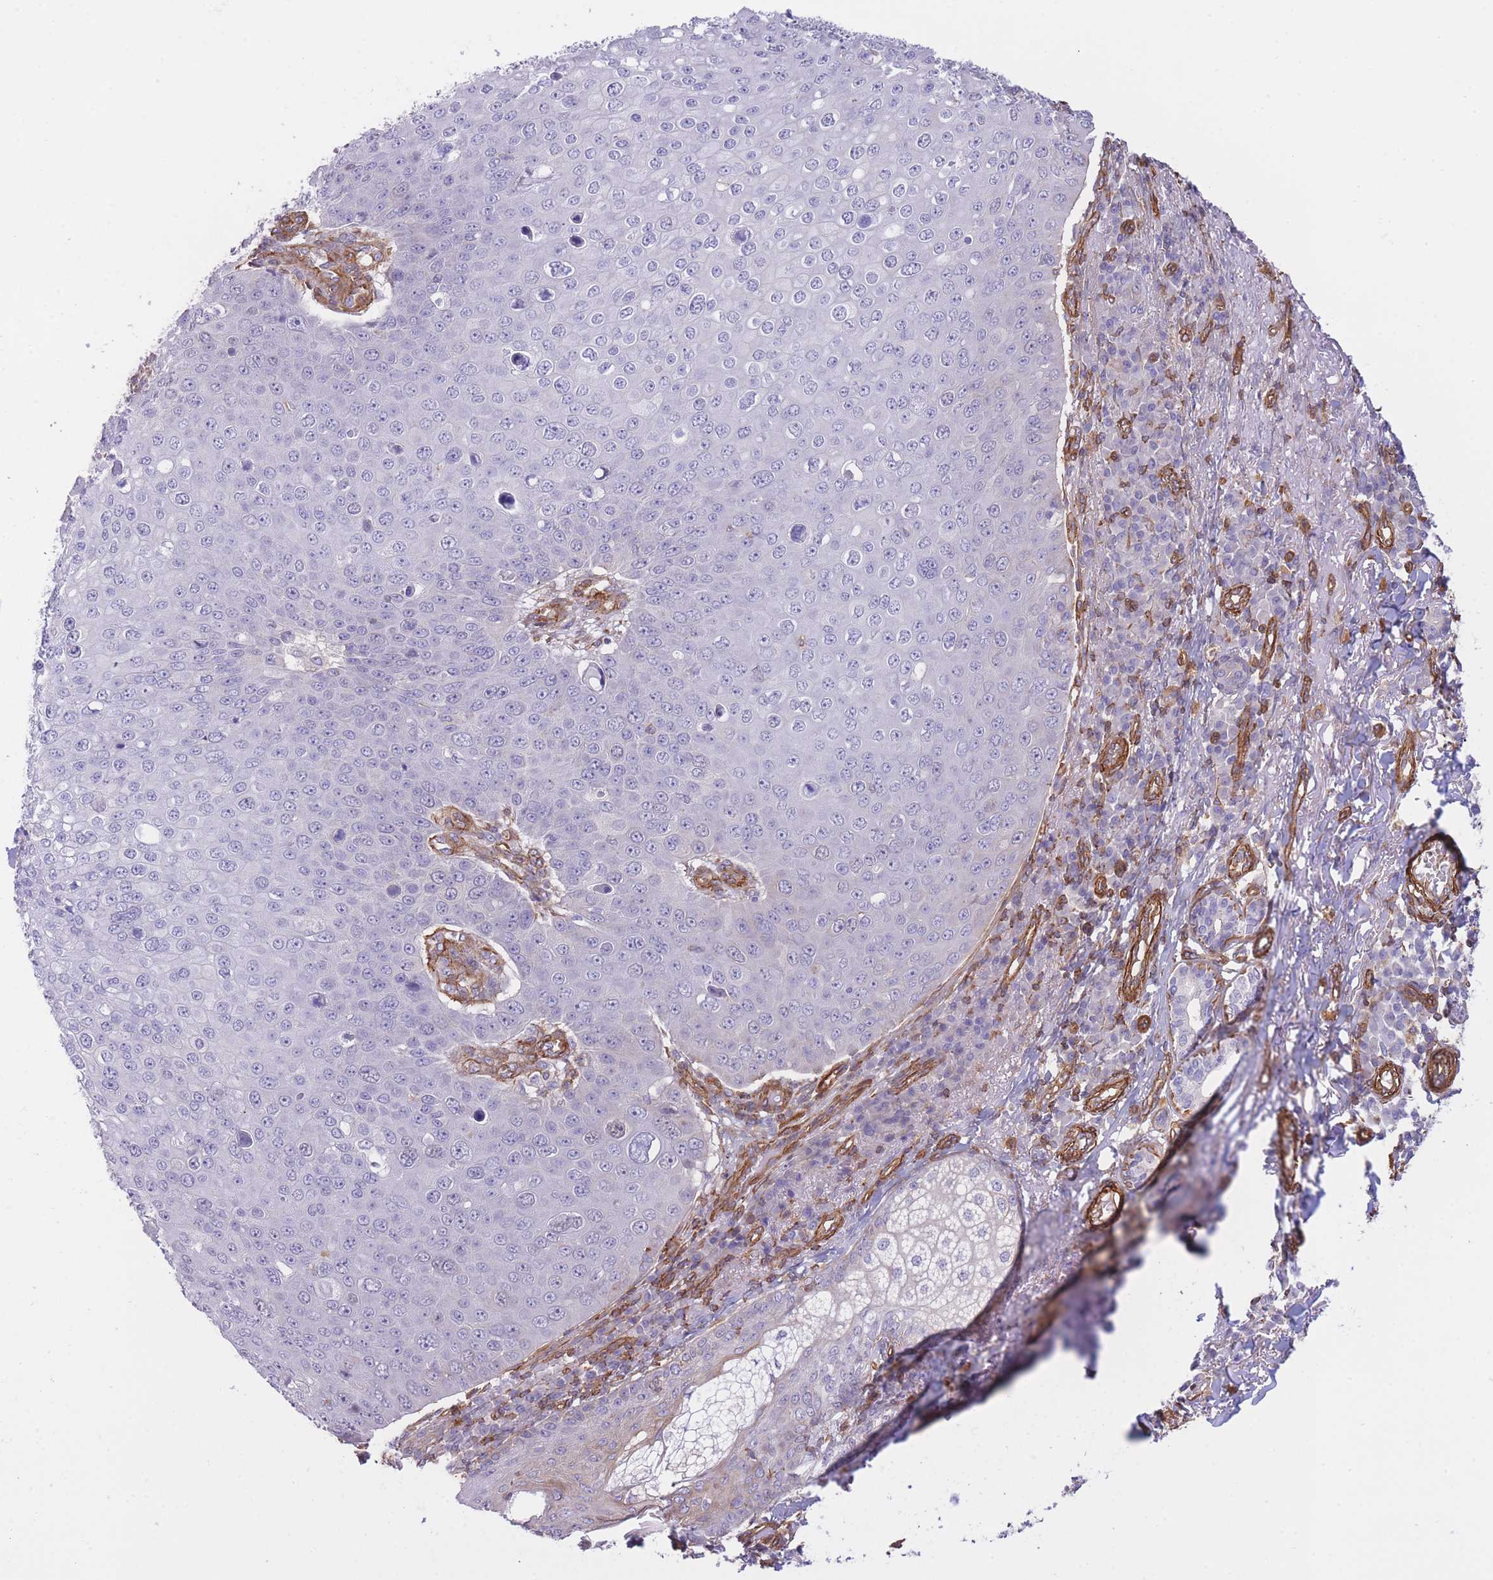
{"staining": {"intensity": "negative", "quantity": "none", "location": "none"}, "tissue": "skin cancer", "cell_type": "Tumor cells", "image_type": "cancer", "snomed": [{"axis": "morphology", "description": "Squamous cell carcinoma, NOS"}, {"axis": "topography", "description": "Skin"}], "caption": "Immunohistochemical staining of human skin squamous cell carcinoma shows no significant staining in tumor cells.", "gene": "CDC25B", "patient": {"sex": "male", "age": 71}}